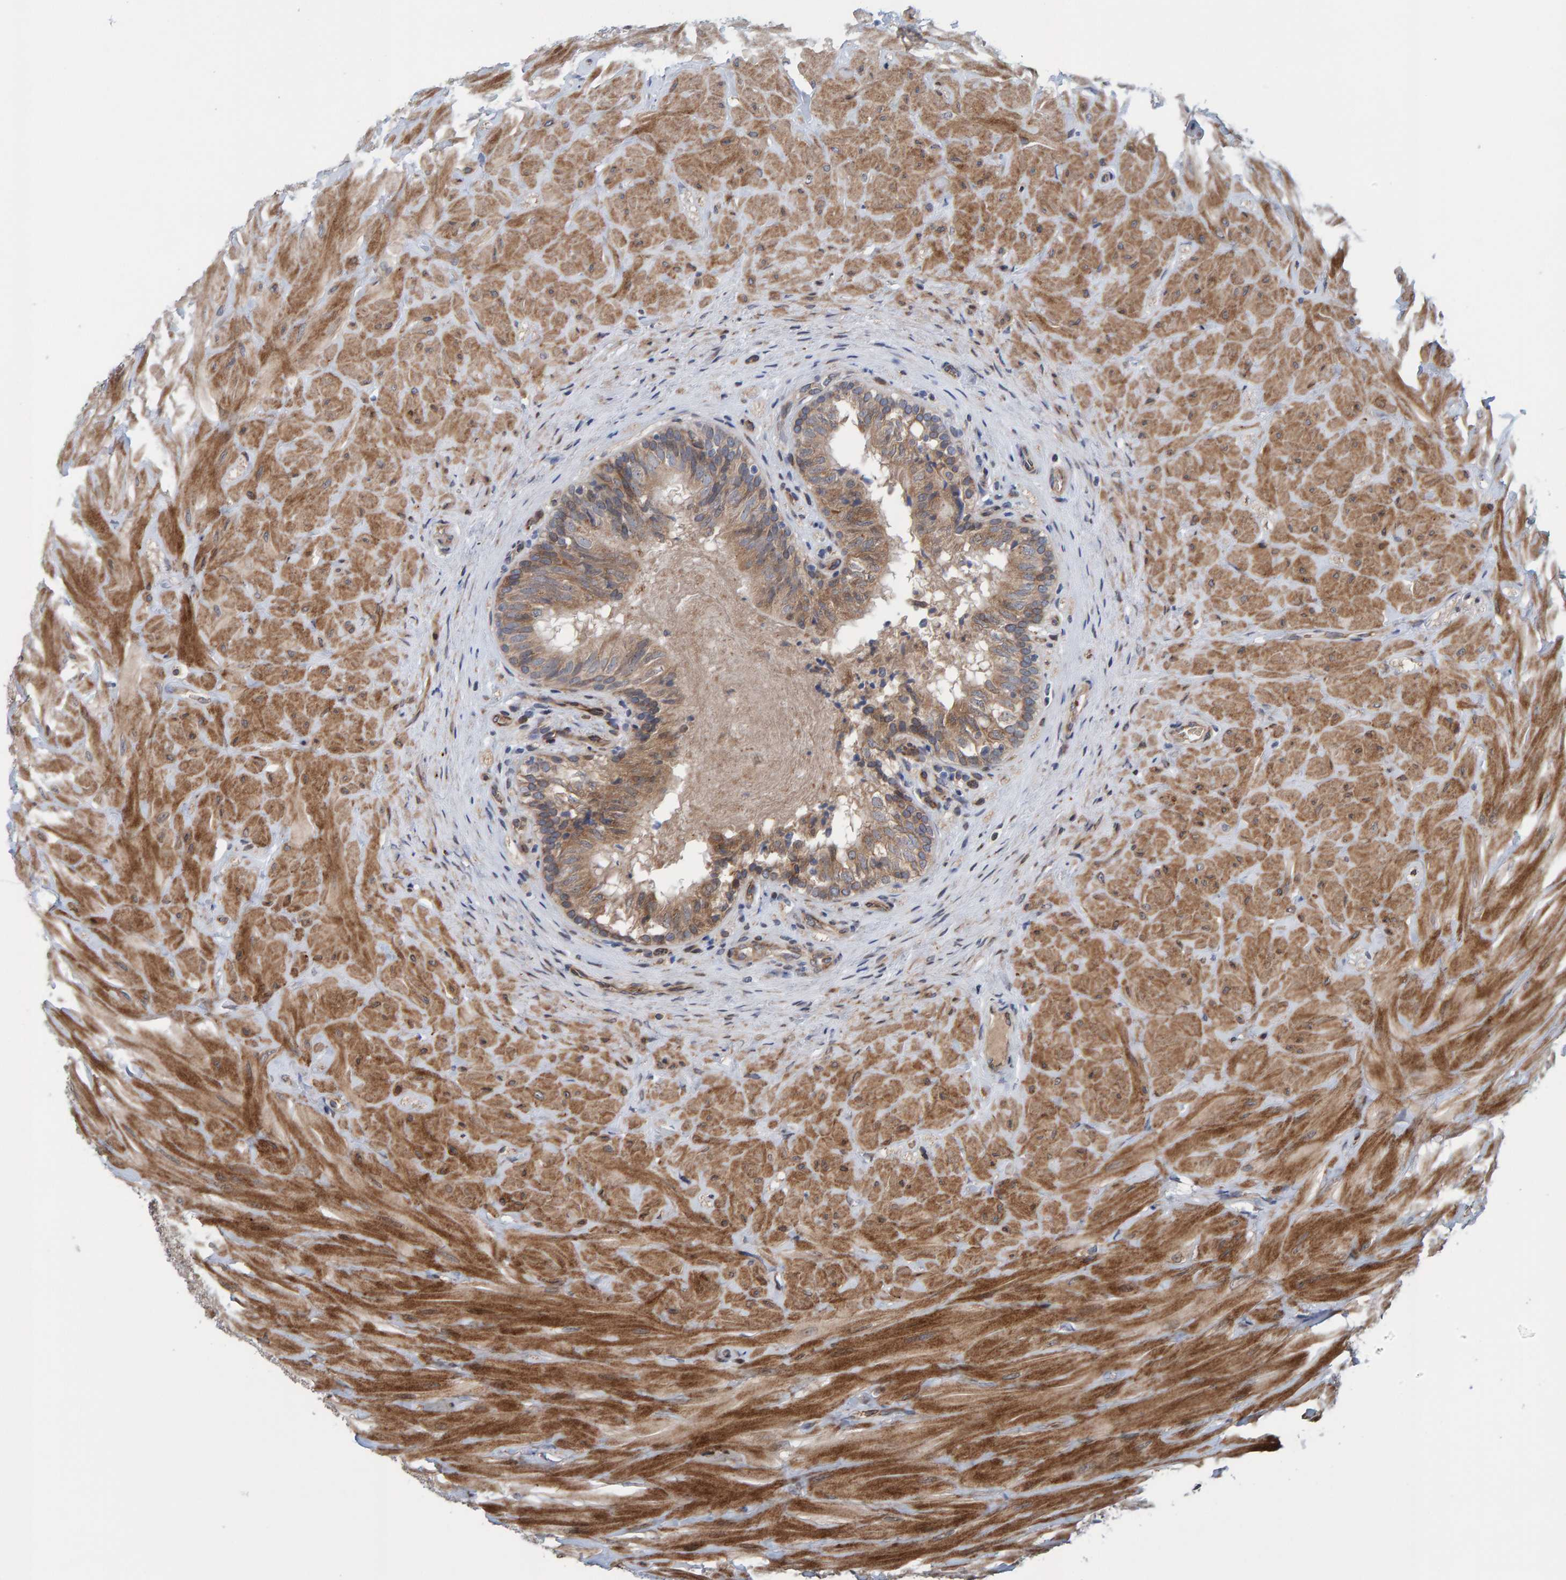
{"staining": {"intensity": "moderate", "quantity": ">75%", "location": "cytoplasmic/membranous"}, "tissue": "epididymis", "cell_type": "Glandular cells", "image_type": "normal", "snomed": [{"axis": "morphology", "description": "Normal tissue, NOS"}, {"axis": "topography", "description": "Soft tissue"}, {"axis": "topography", "description": "Epididymis"}], "caption": "Brown immunohistochemical staining in unremarkable epididymis exhibits moderate cytoplasmic/membranous expression in approximately >75% of glandular cells. The protein is stained brown, and the nuclei are stained in blue (DAB (3,3'-diaminobenzidine) IHC with brightfield microscopy, high magnification).", "gene": "MFSD6L", "patient": {"sex": "male", "age": 26}}